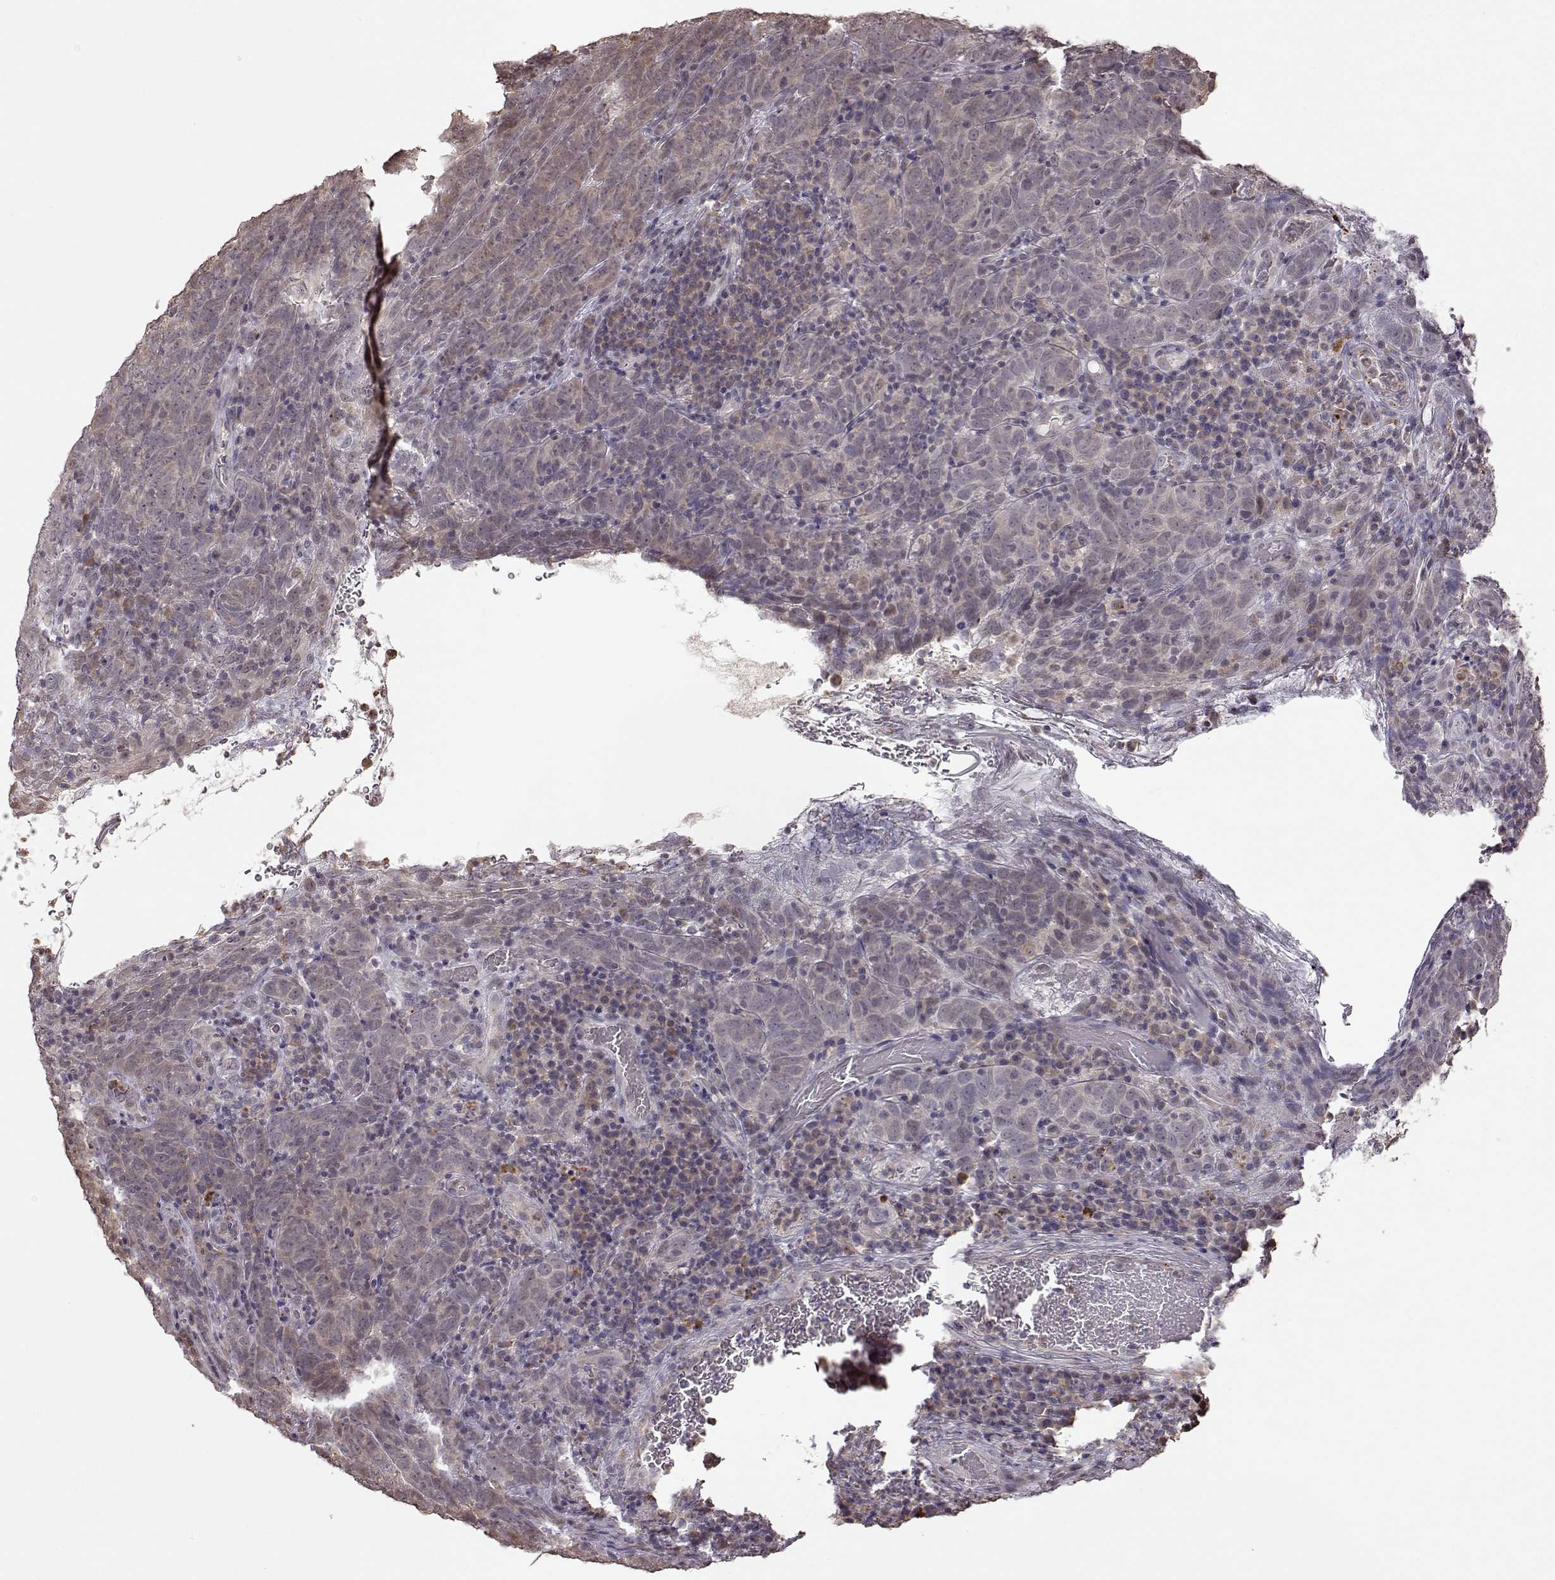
{"staining": {"intensity": "weak", "quantity": "25%-75%", "location": "cytoplasmic/membranous"}, "tissue": "skin cancer", "cell_type": "Tumor cells", "image_type": "cancer", "snomed": [{"axis": "morphology", "description": "Squamous cell carcinoma, NOS"}, {"axis": "topography", "description": "Skin"}, {"axis": "topography", "description": "Anal"}], "caption": "Weak cytoplasmic/membranous positivity is identified in about 25%-75% of tumor cells in skin squamous cell carcinoma.", "gene": "CRB1", "patient": {"sex": "female", "age": 51}}